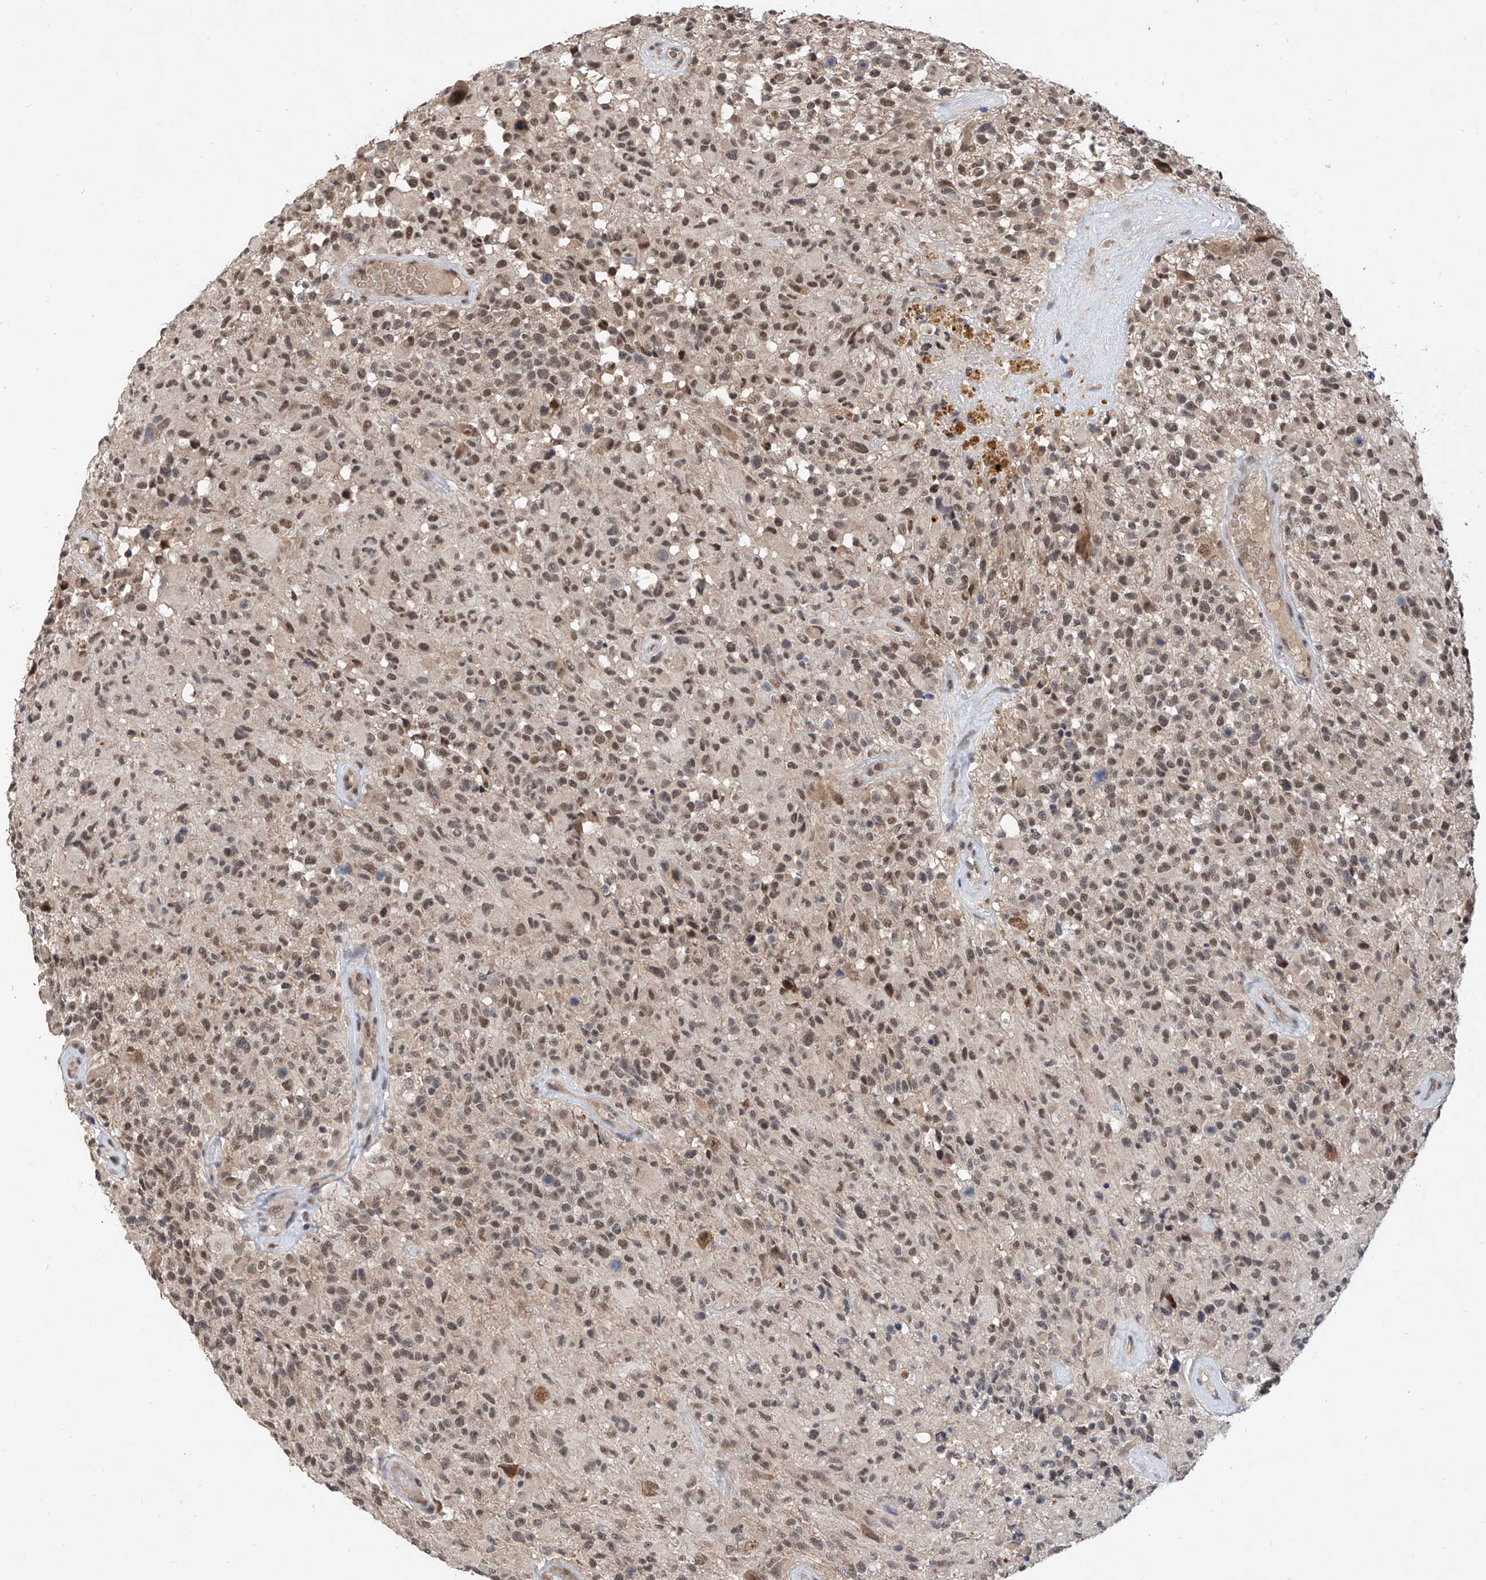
{"staining": {"intensity": "weak", "quantity": "25%-75%", "location": "nuclear"}, "tissue": "glioma", "cell_type": "Tumor cells", "image_type": "cancer", "snomed": [{"axis": "morphology", "description": "Glioma, malignant, High grade"}, {"axis": "morphology", "description": "Glioblastoma, NOS"}, {"axis": "topography", "description": "Brain"}], "caption": "Tumor cells exhibit low levels of weak nuclear positivity in about 25%-75% of cells in malignant glioma (high-grade).", "gene": "CARMIL3", "patient": {"sex": "male", "age": 60}}